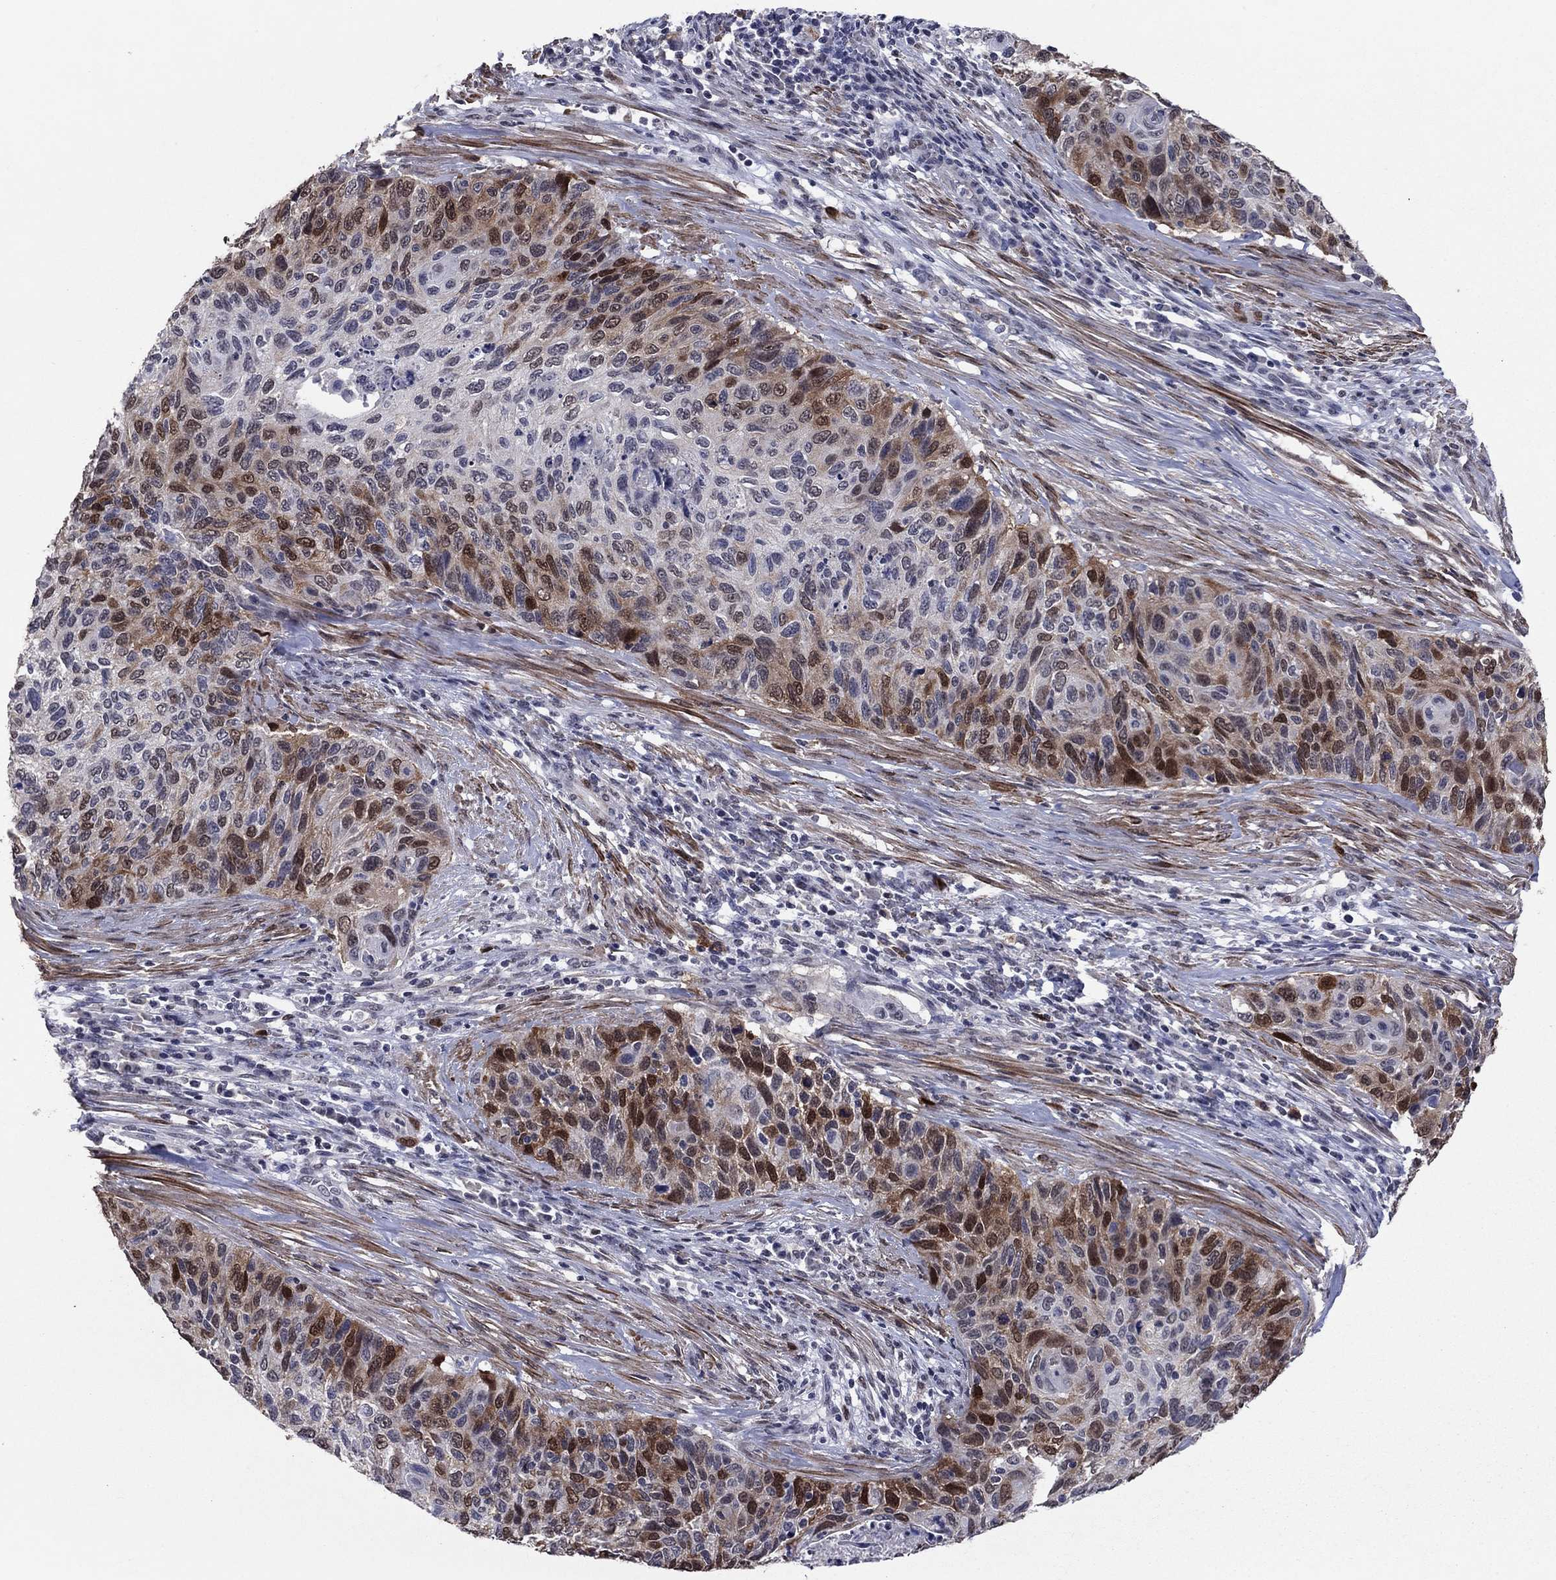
{"staining": {"intensity": "strong", "quantity": "<25%", "location": "nuclear"}, "tissue": "cervical cancer", "cell_type": "Tumor cells", "image_type": "cancer", "snomed": [{"axis": "morphology", "description": "Squamous cell carcinoma, NOS"}, {"axis": "topography", "description": "Cervix"}], "caption": "DAB (3,3'-diaminobenzidine) immunohistochemical staining of human cervical cancer shows strong nuclear protein positivity in about <25% of tumor cells.", "gene": "TYMS", "patient": {"sex": "female", "age": 70}}